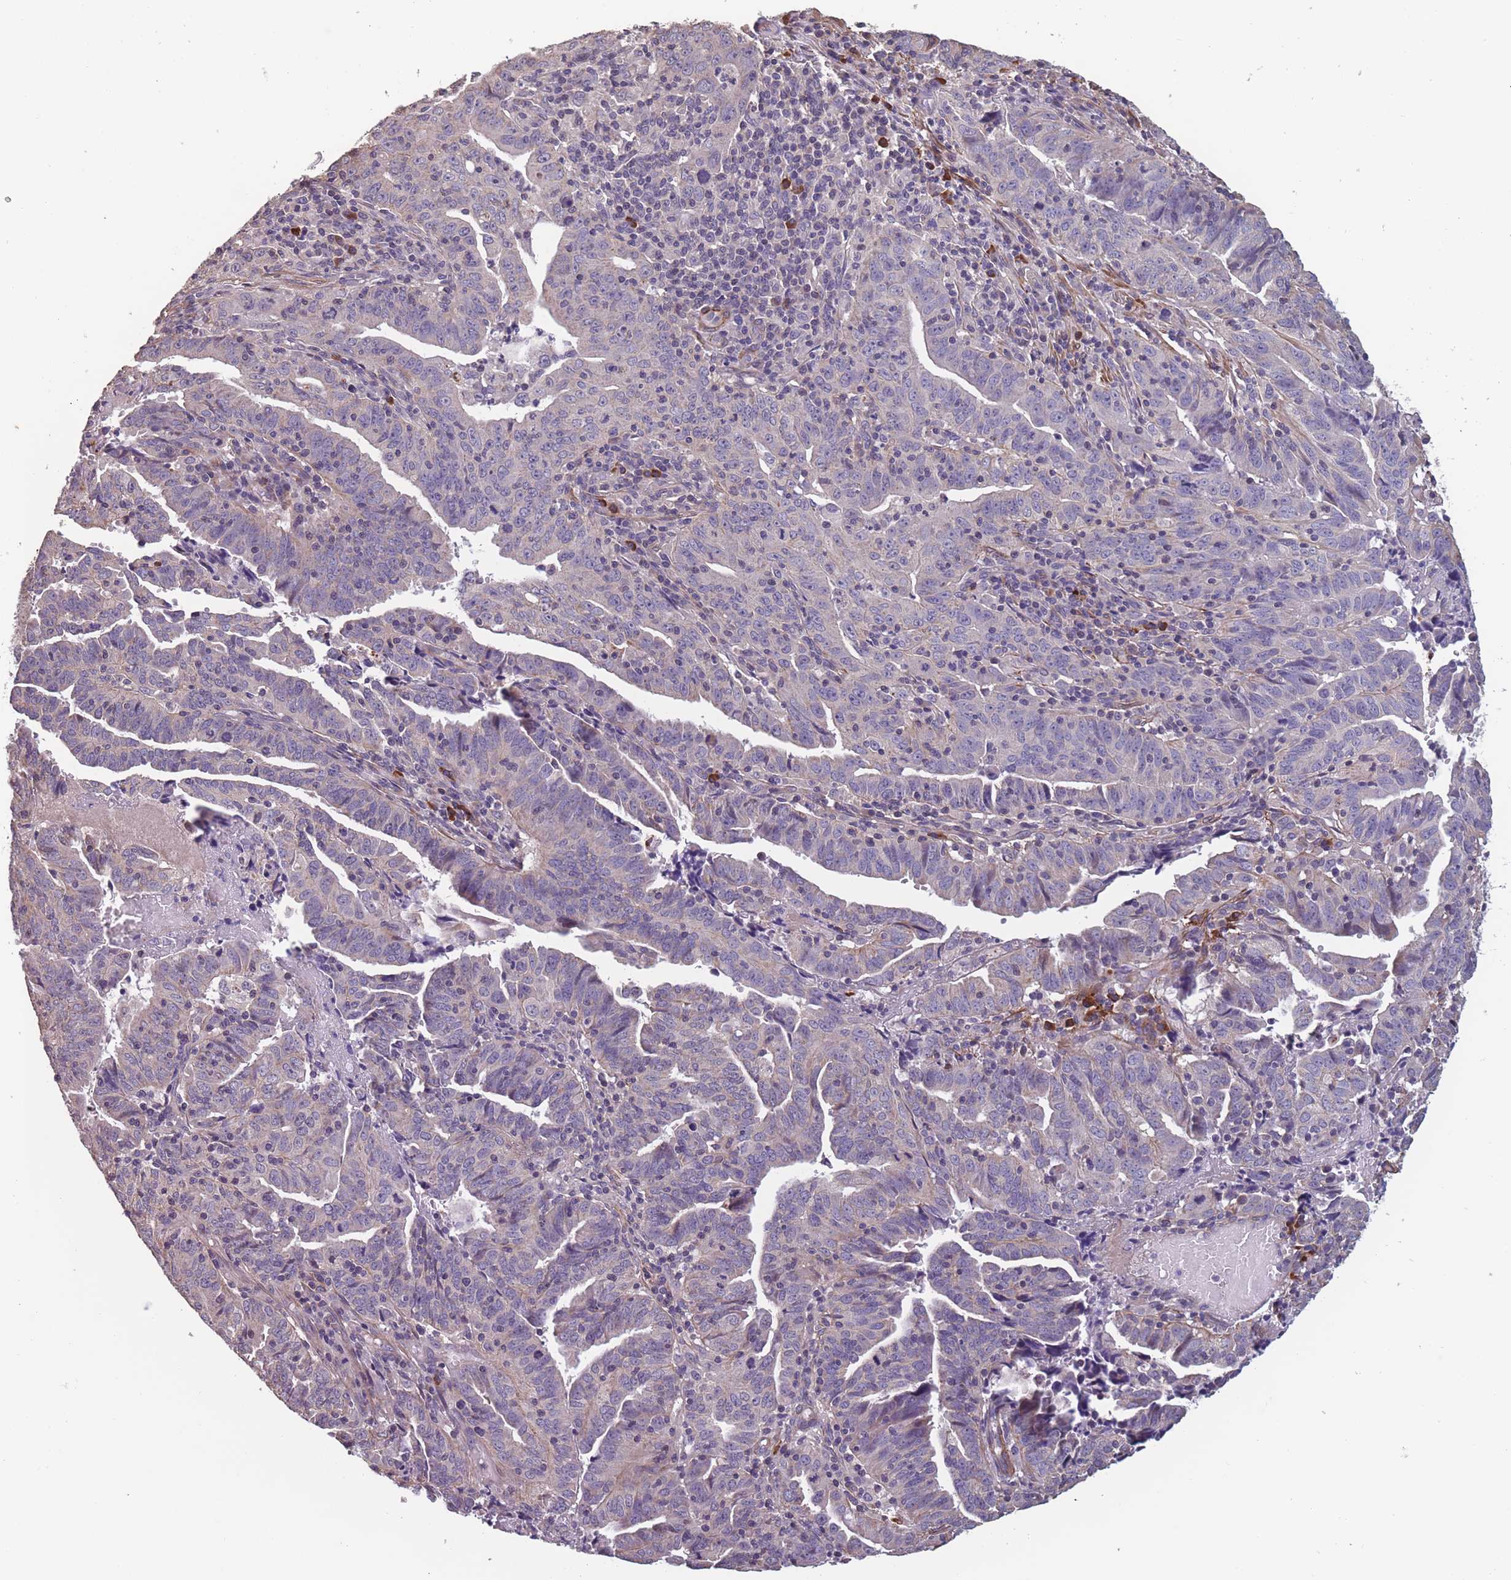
{"staining": {"intensity": "weak", "quantity": "<25%", "location": "cytoplasmic/membranous"}, "tissue": "endometrial cancer", "cell_type": "Tumor cells", "image_type": "cancer", "snomed": [{"axis": "morphology", "description": "Adenocarcinoma, NOS"}, {"axis": "topography", "description": "Endometrium"}], "caption": "There is no significant positivity in tumor cells of adenocarcinoma (endometrial).", "gene": "TOMM40L", "patient": {"sex": "female", "age": 60}}